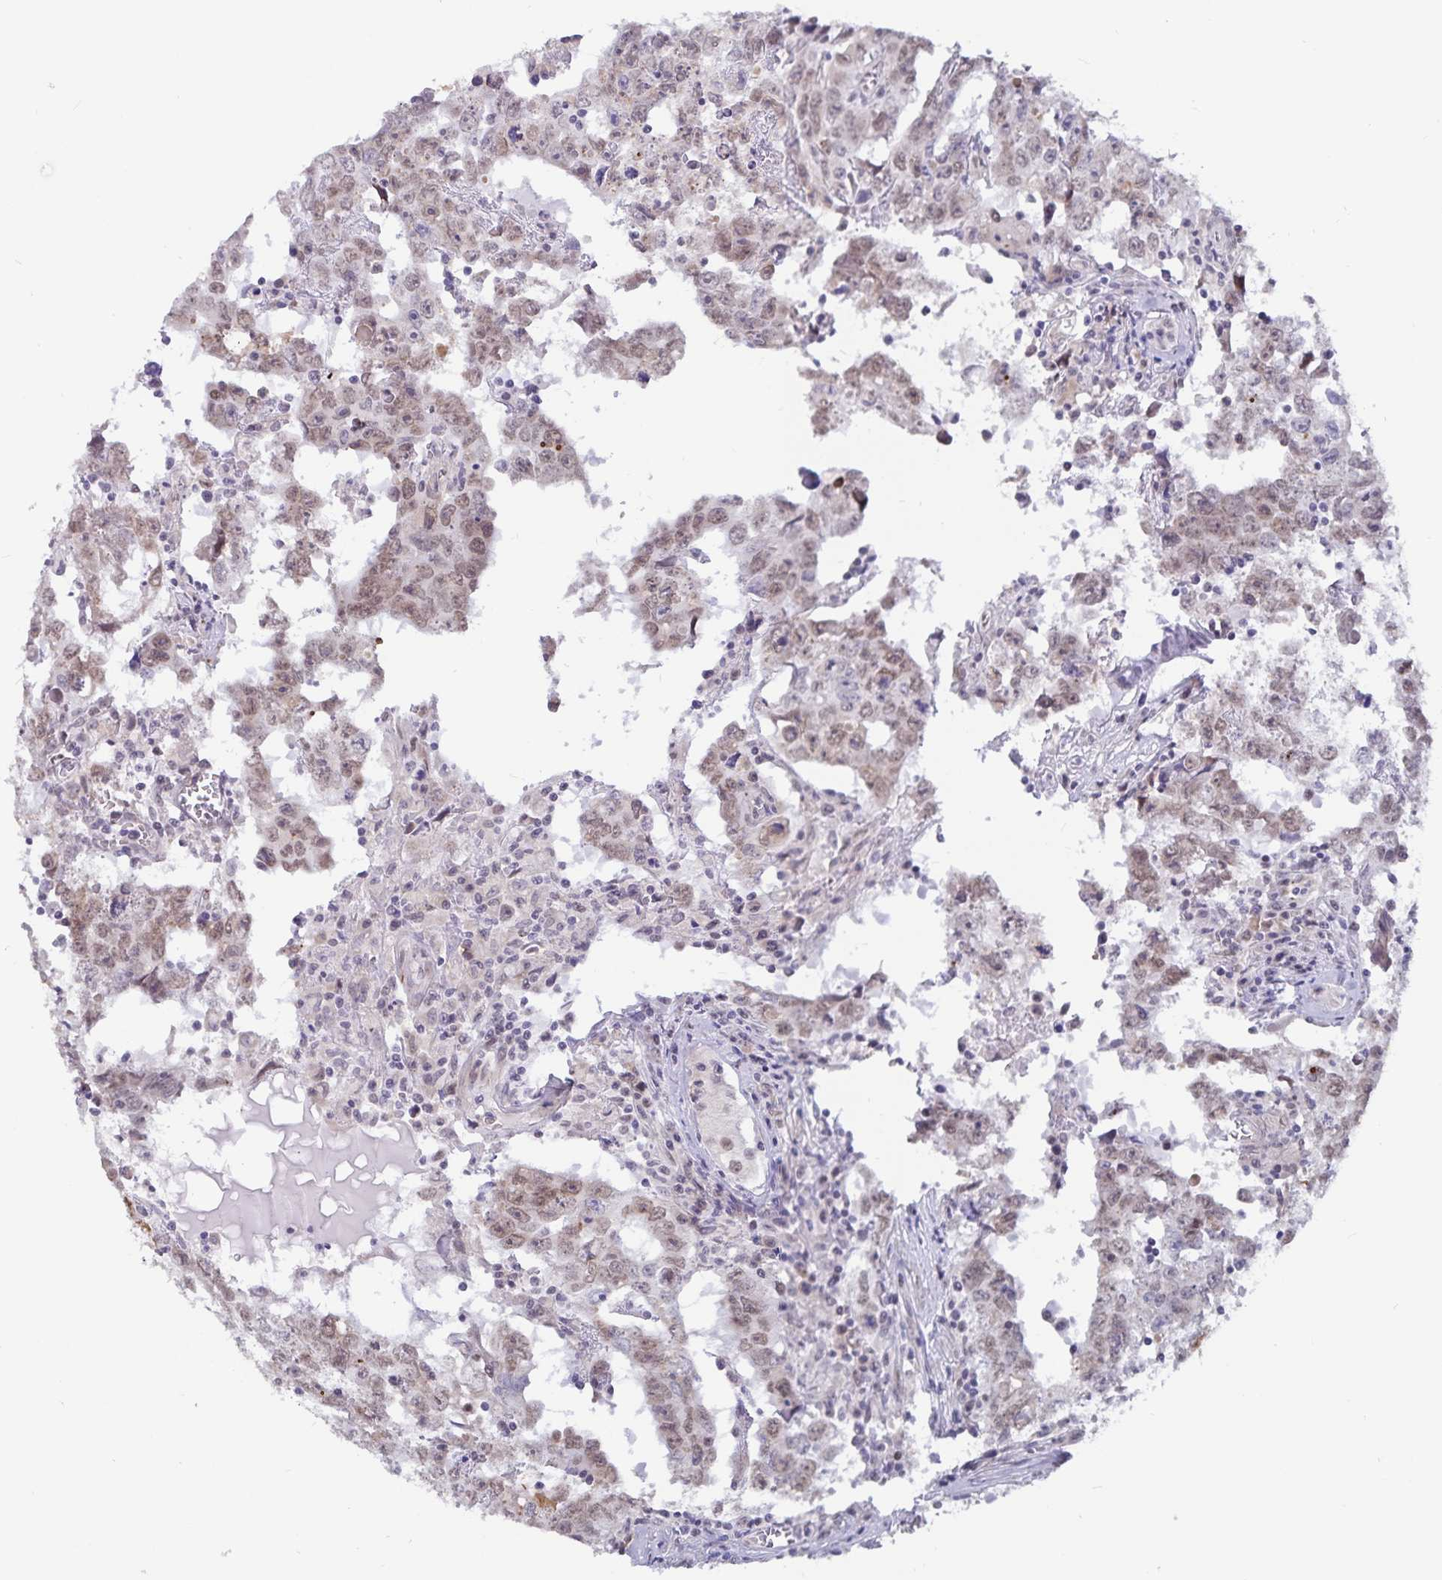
{"staining": {"intensity": "moderate", "quantity": ">75%", "location": "nuclear"}, "tissue": "testis cancer", "cell_type": "Tumor cells", "image_type": "cancer", "snomed": [{"axis": "morphology", "description": "Carcinoma, Embryonal, NOS"}, {"axis": "topography", "description": "Testis"}], "caption": "The photomicrograph demonstrates staining of embryonal carcinoma (testis), revealing moderate nuclear protein expression (brown color) within tumor cells. The staining was performed using DAB, with brown indicating positive protein expression. Nuclei are stained blue with hematoxylin.", "gene": "ATP2A2", "patient": {"sex": "male", "age": 22}}